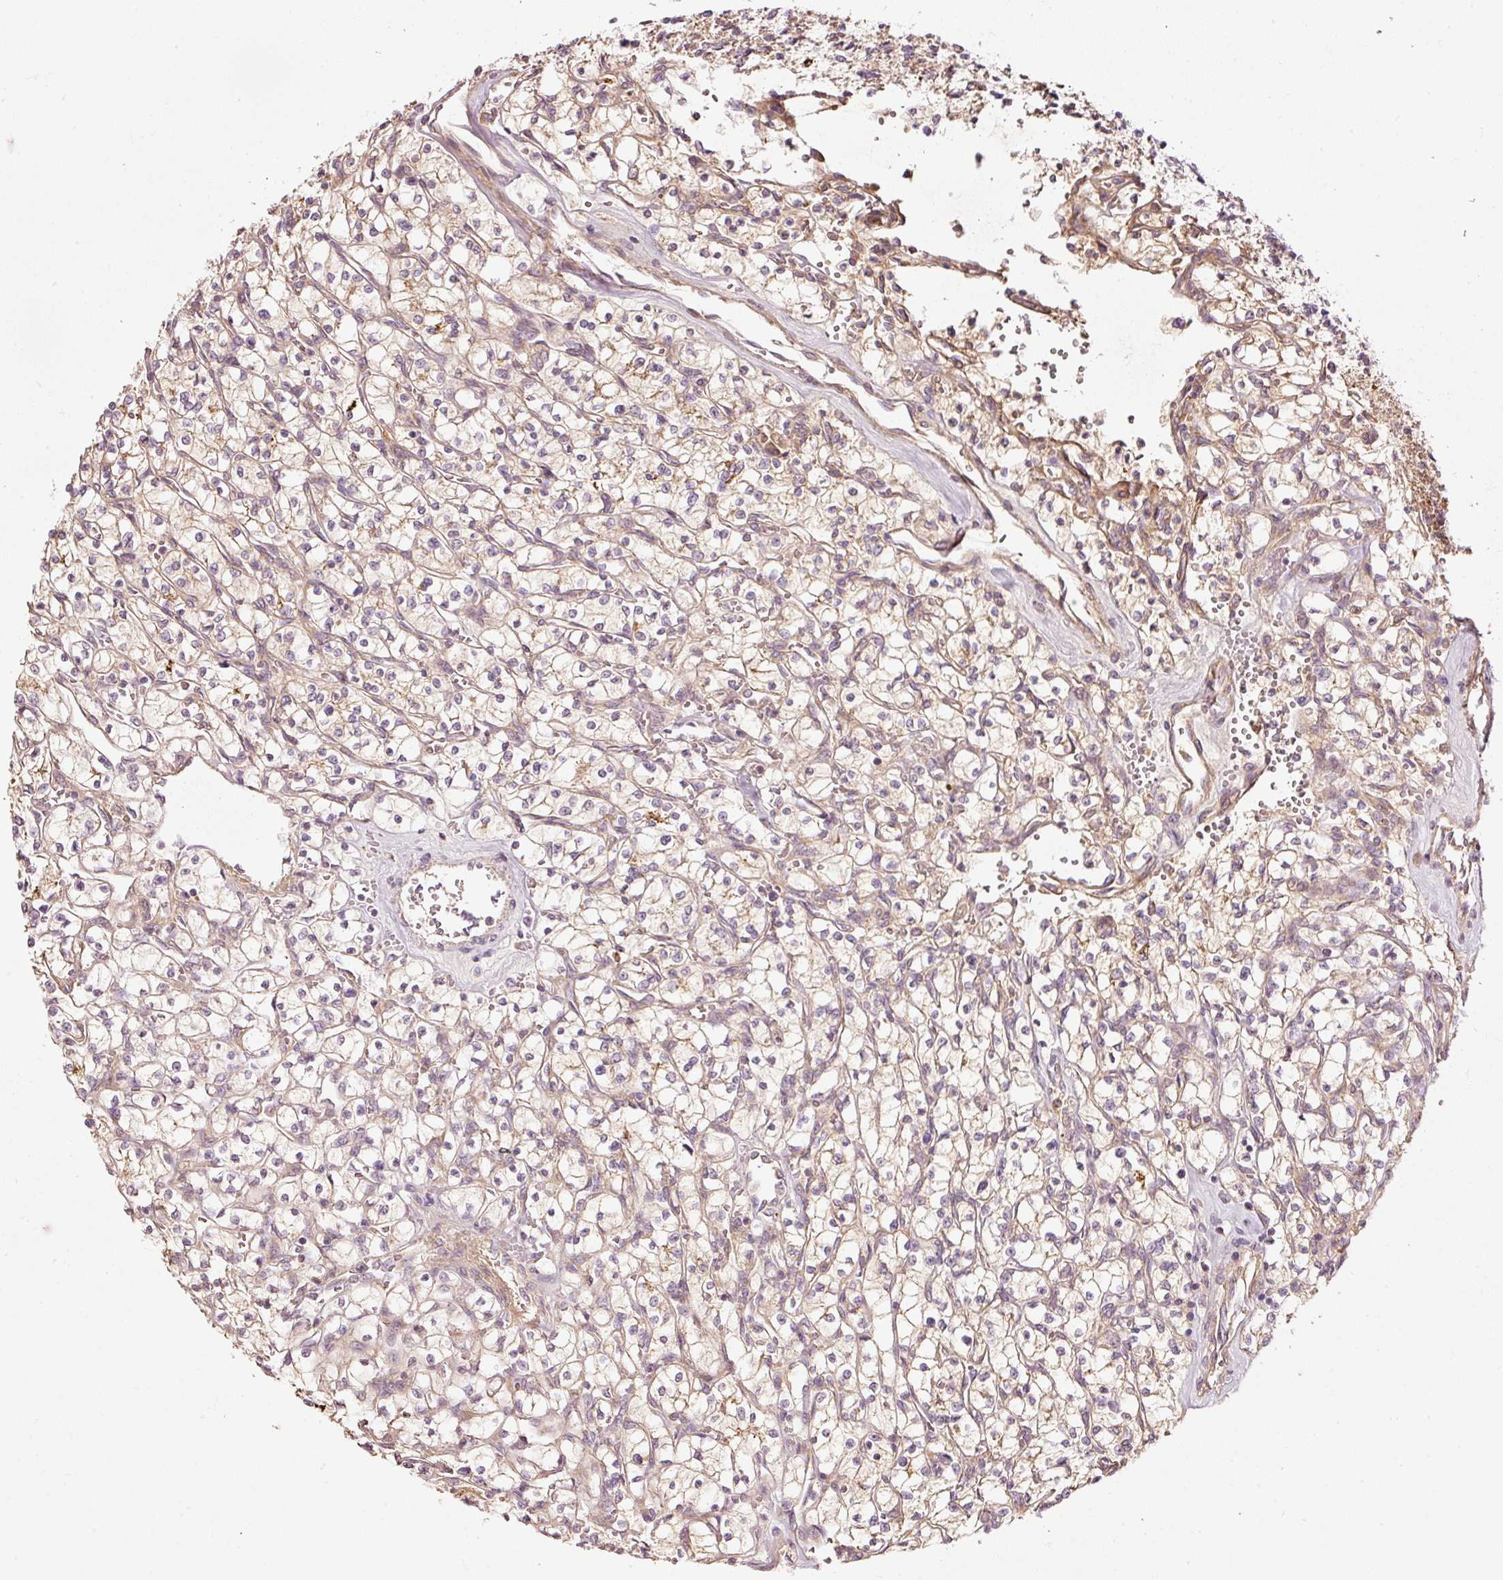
{"staining": {"intensity": "weak", "quantity": "<25%", "location": "cytoplasmic/membranous"}, "tissue": "renal cancer", "cell_type": "Tumor cells", "image_type": "cancer", "snomed": [{"axis": "morphology", "description": "Adenocarcinoma, NOS"}, {"axis": "topography", "description": "Kidney"}], "caption": "Immunohistochemistry (IHC) of human renal adenocarcinoma displays no expression in tumor cells.", "gene": "SERPING1", "patient": {"sex": "female", "age": 64}}